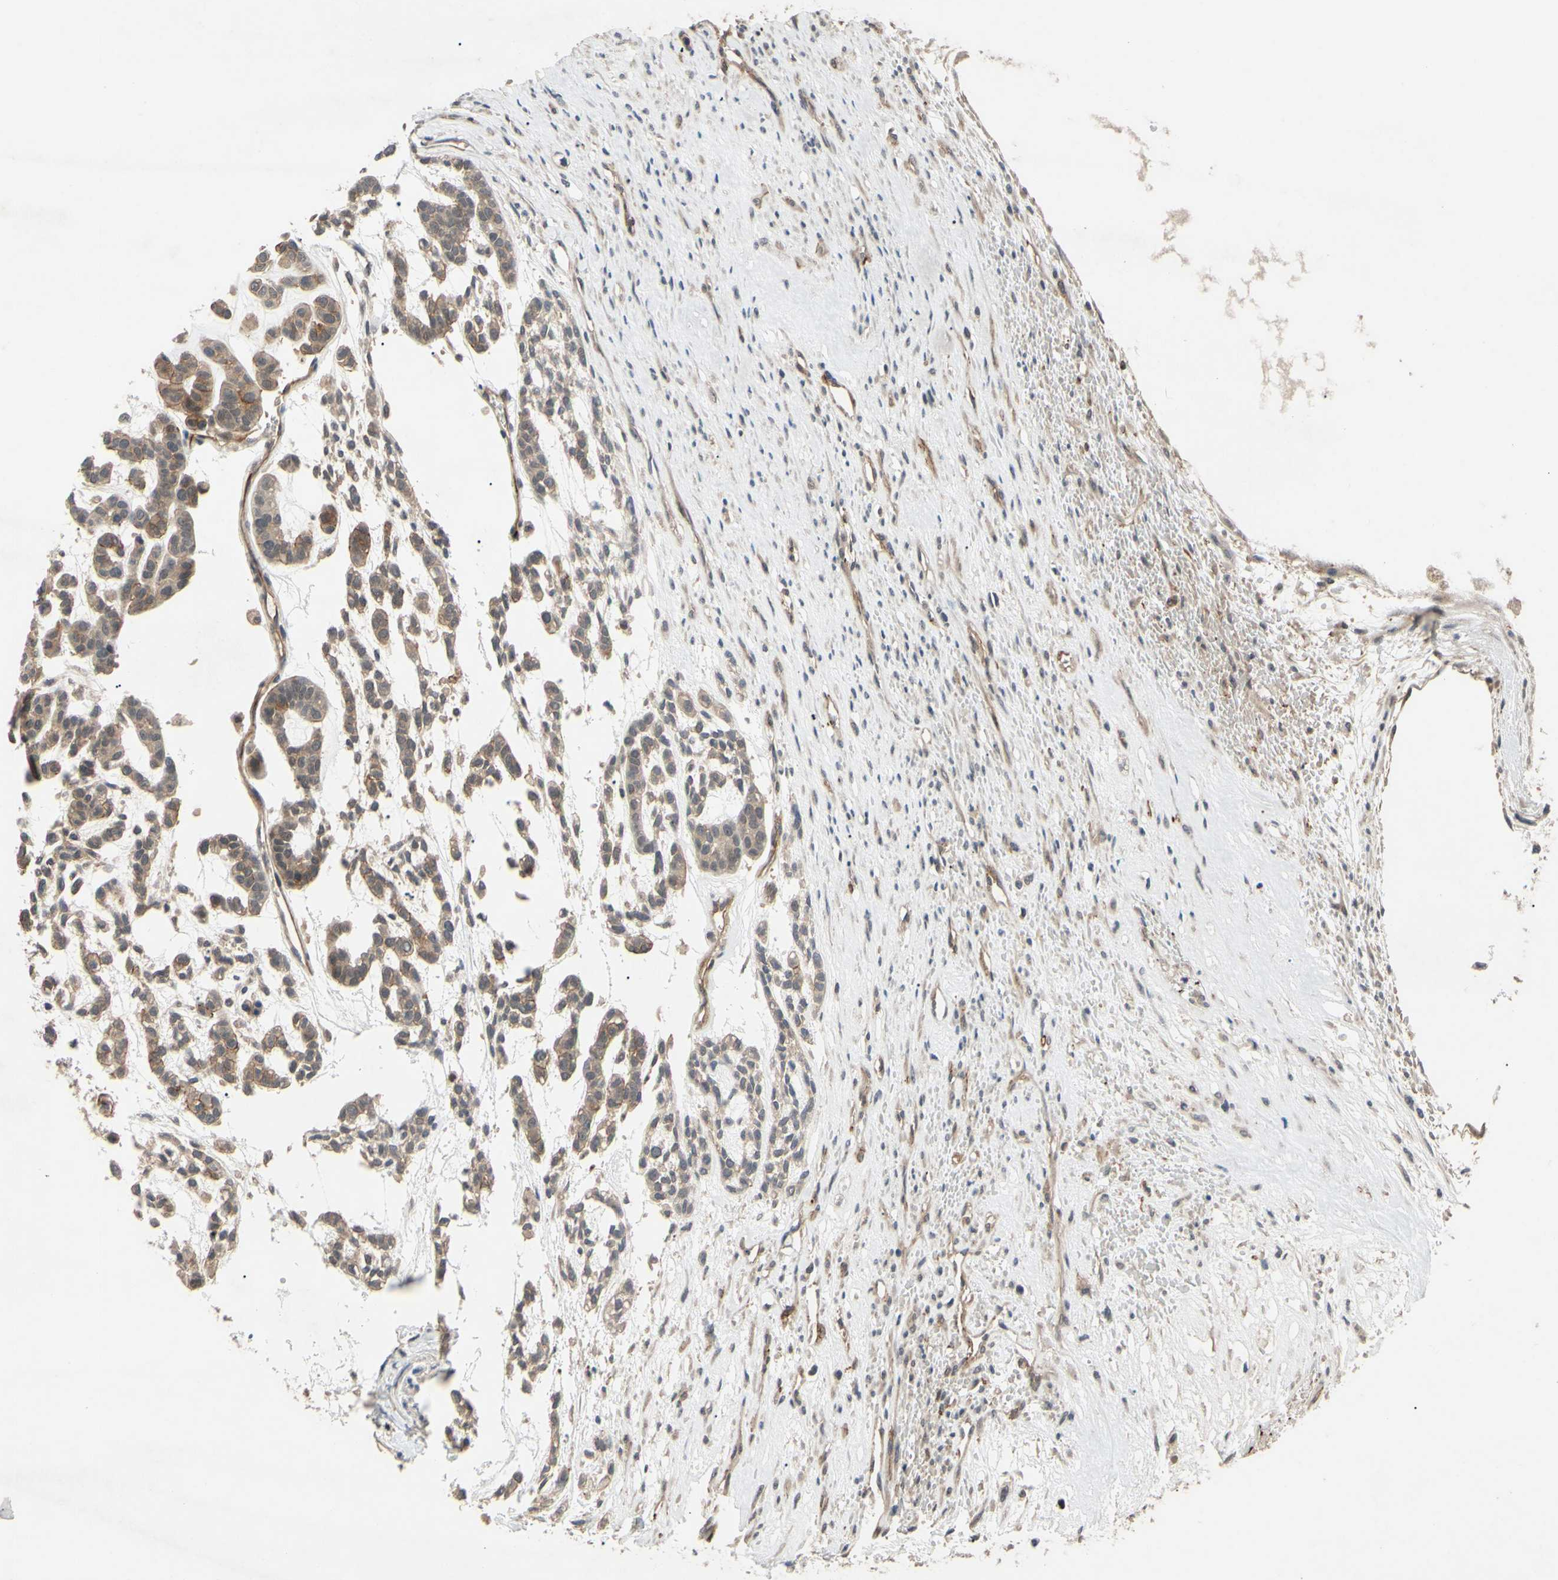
{"staining": {"intensity": "weak", "quantity": ">75%", "location": "cytoplasmic/membranous"}, "tissue": "head and neck cancer", "cell_type": "Tumor cells", "image_type": "cancer", "snomed": [{"axis": "morphology", "description": "Adenocarcinoma, NOS"}, {"axis": "morphology", "description": "Adenoma, NOS"}, {"axis": "topography", "description": "Head-Neck"}], "caption": "This image reveals immunohistochemistry staining of human head and neck cancer, with low weak cytoplasmic/membranous staining in about >75% of tumor cells.", "gene": "ALK", "patient": {"sex": "female", "age": 55}}